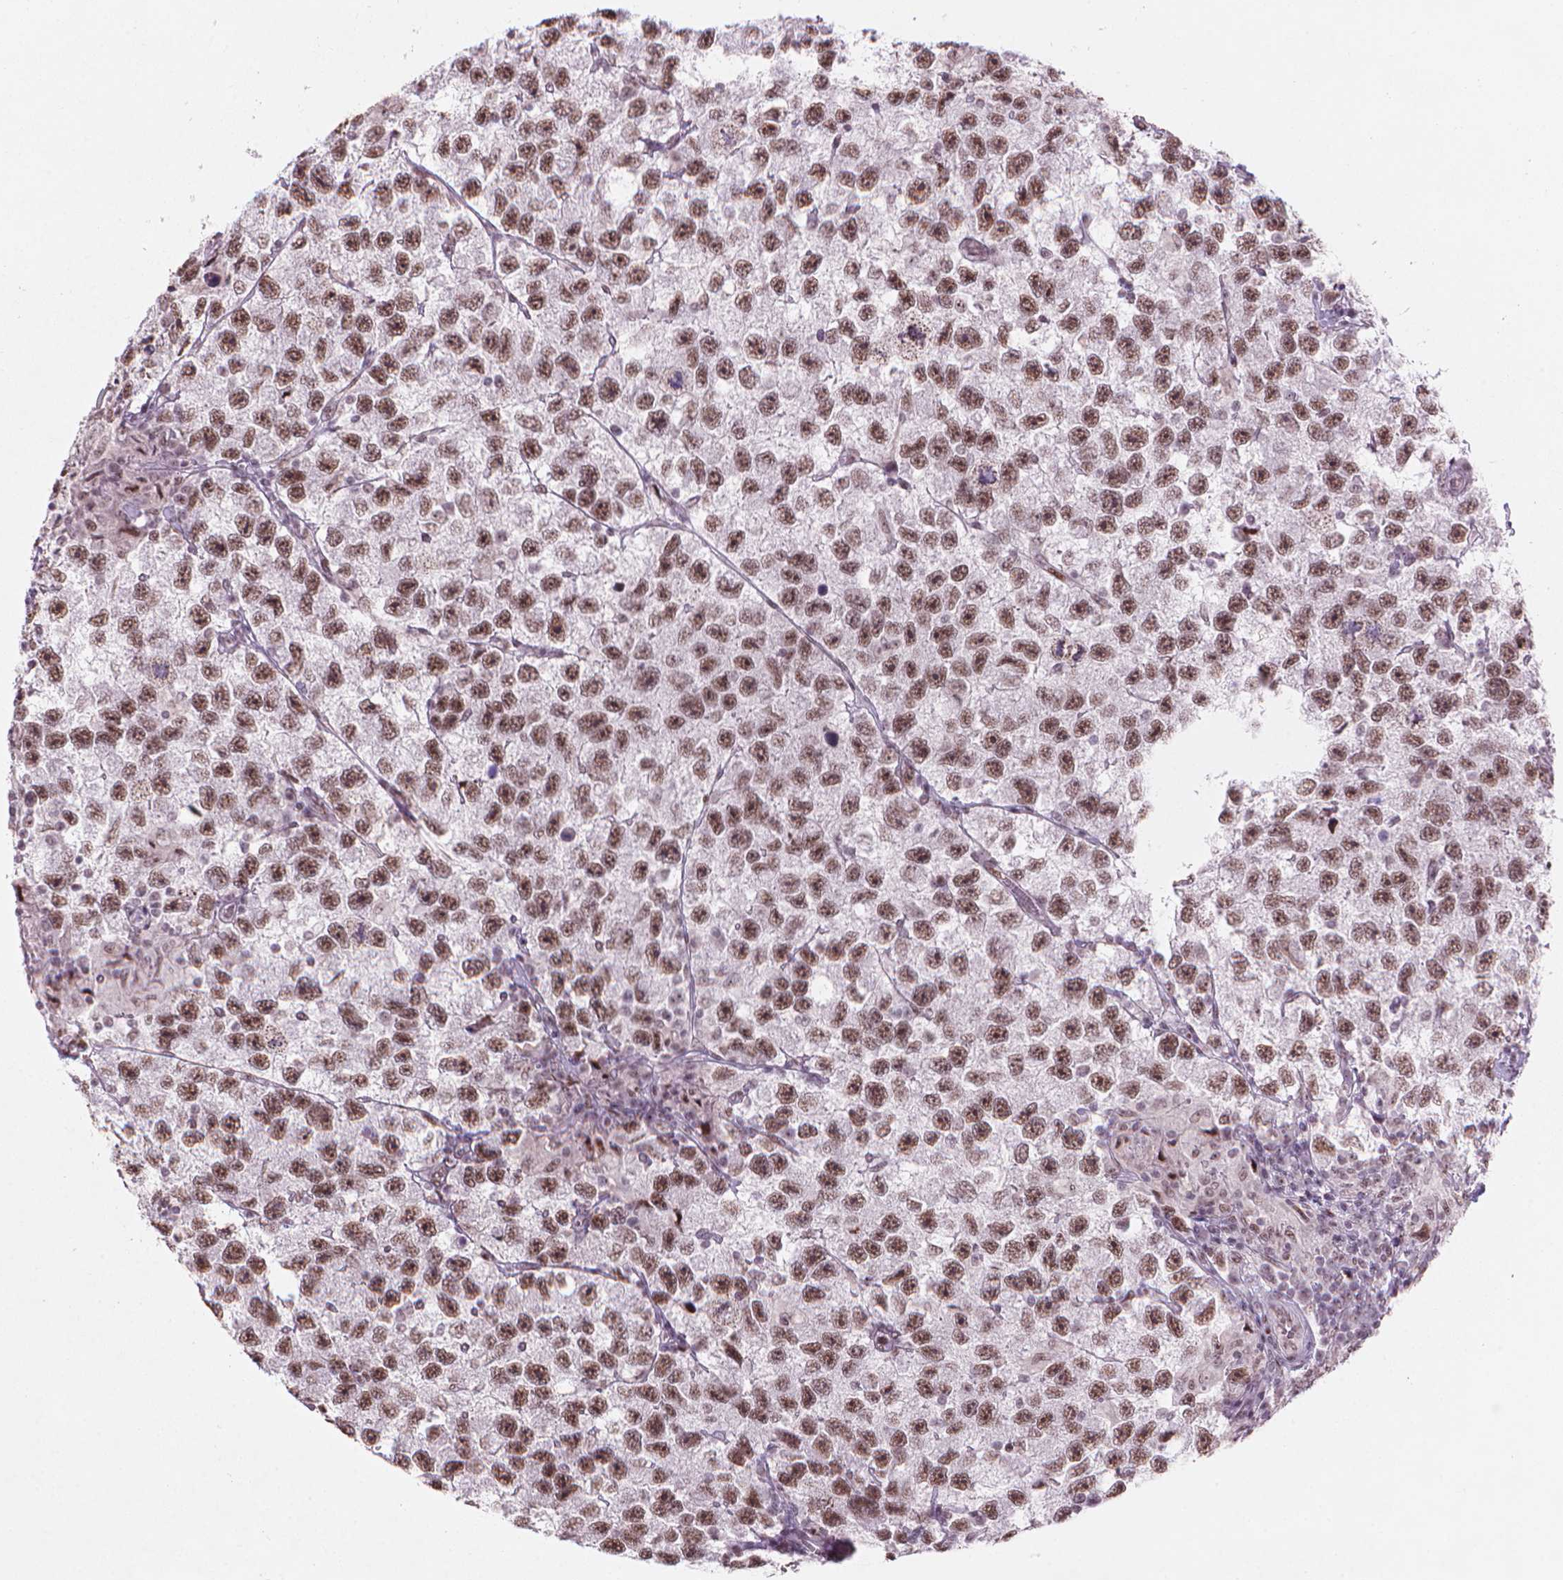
{"staining": {"intensity": "strong", "quantity": ">75%", "location": "nuclear"}, "tissue": "testis cancer", "cell_type": "Tumor cells", "image_type": "cancer", "snomed": [{"axis": "morphology", "description": "Seminoma, NOS"}, {"axis": "topography", "description": "Testis"}], "caption": "This is a histology image of immunohistochemistry staining of testis seminoma, which shows strong staining in the nuclear of tumor cells.", "gene": "HES7", "patient": {"sex": "male", "age": 26}}